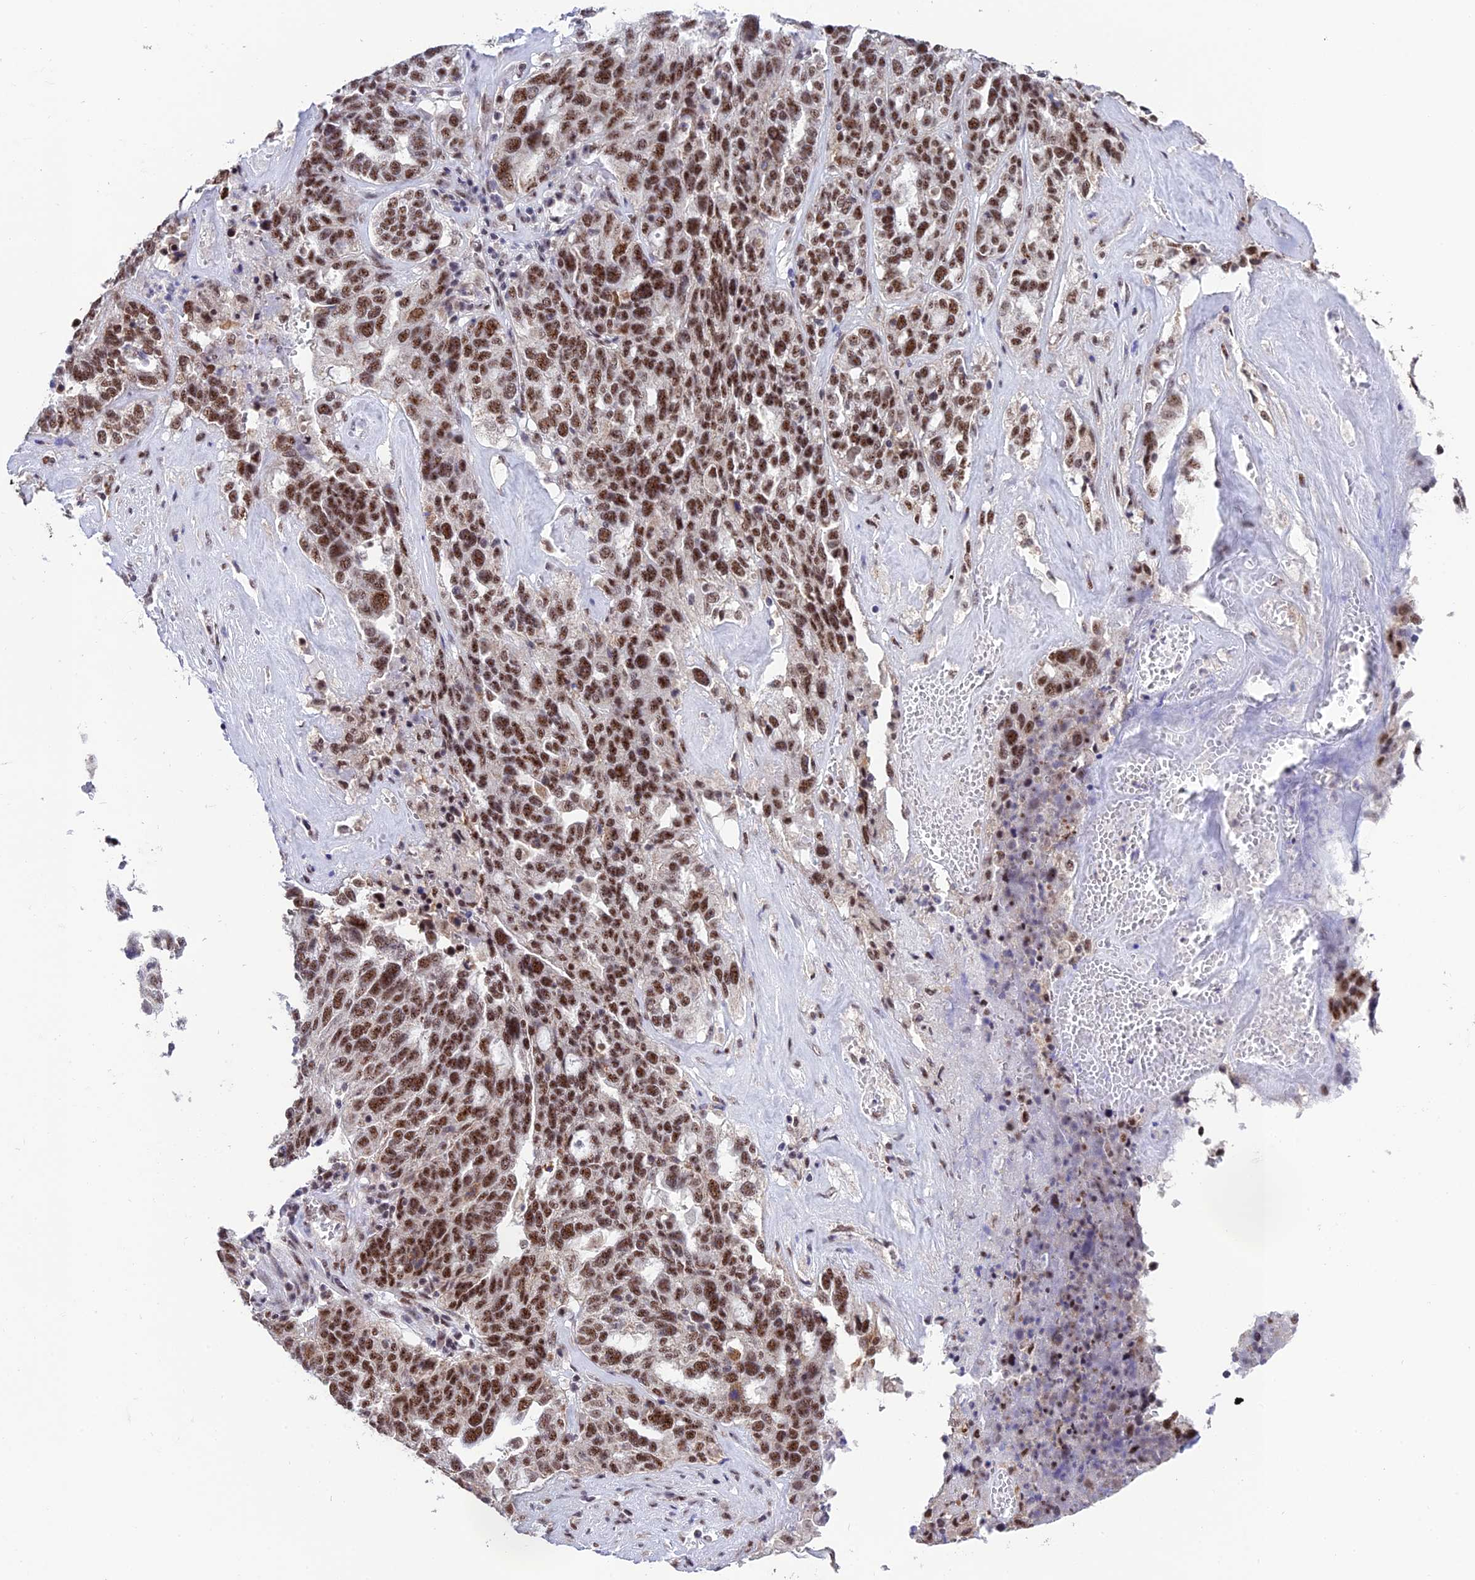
{"staining": {"intensity": "moderate", "quantity": ">75%", "location": "nuclear"}, "tissue": "ovarian cancer", "cell_type": "Tumor cells", "image_type": "cancer", "snomed": [{"axis": "morphology", "description": "Cystadenocarcinoma, serous, NOS"}, {"axis": "topography", "description": "Ovary"}], "caption": "High-power microscopy captured an immunohistochemistry (IHC) image of serous cystadenocarcinoma (ovarian), revealing moderate nuclear positivity in about >75% of tumor cells.", "gene": "THOC7", "patient": {"sex": "female", "age": 59}}